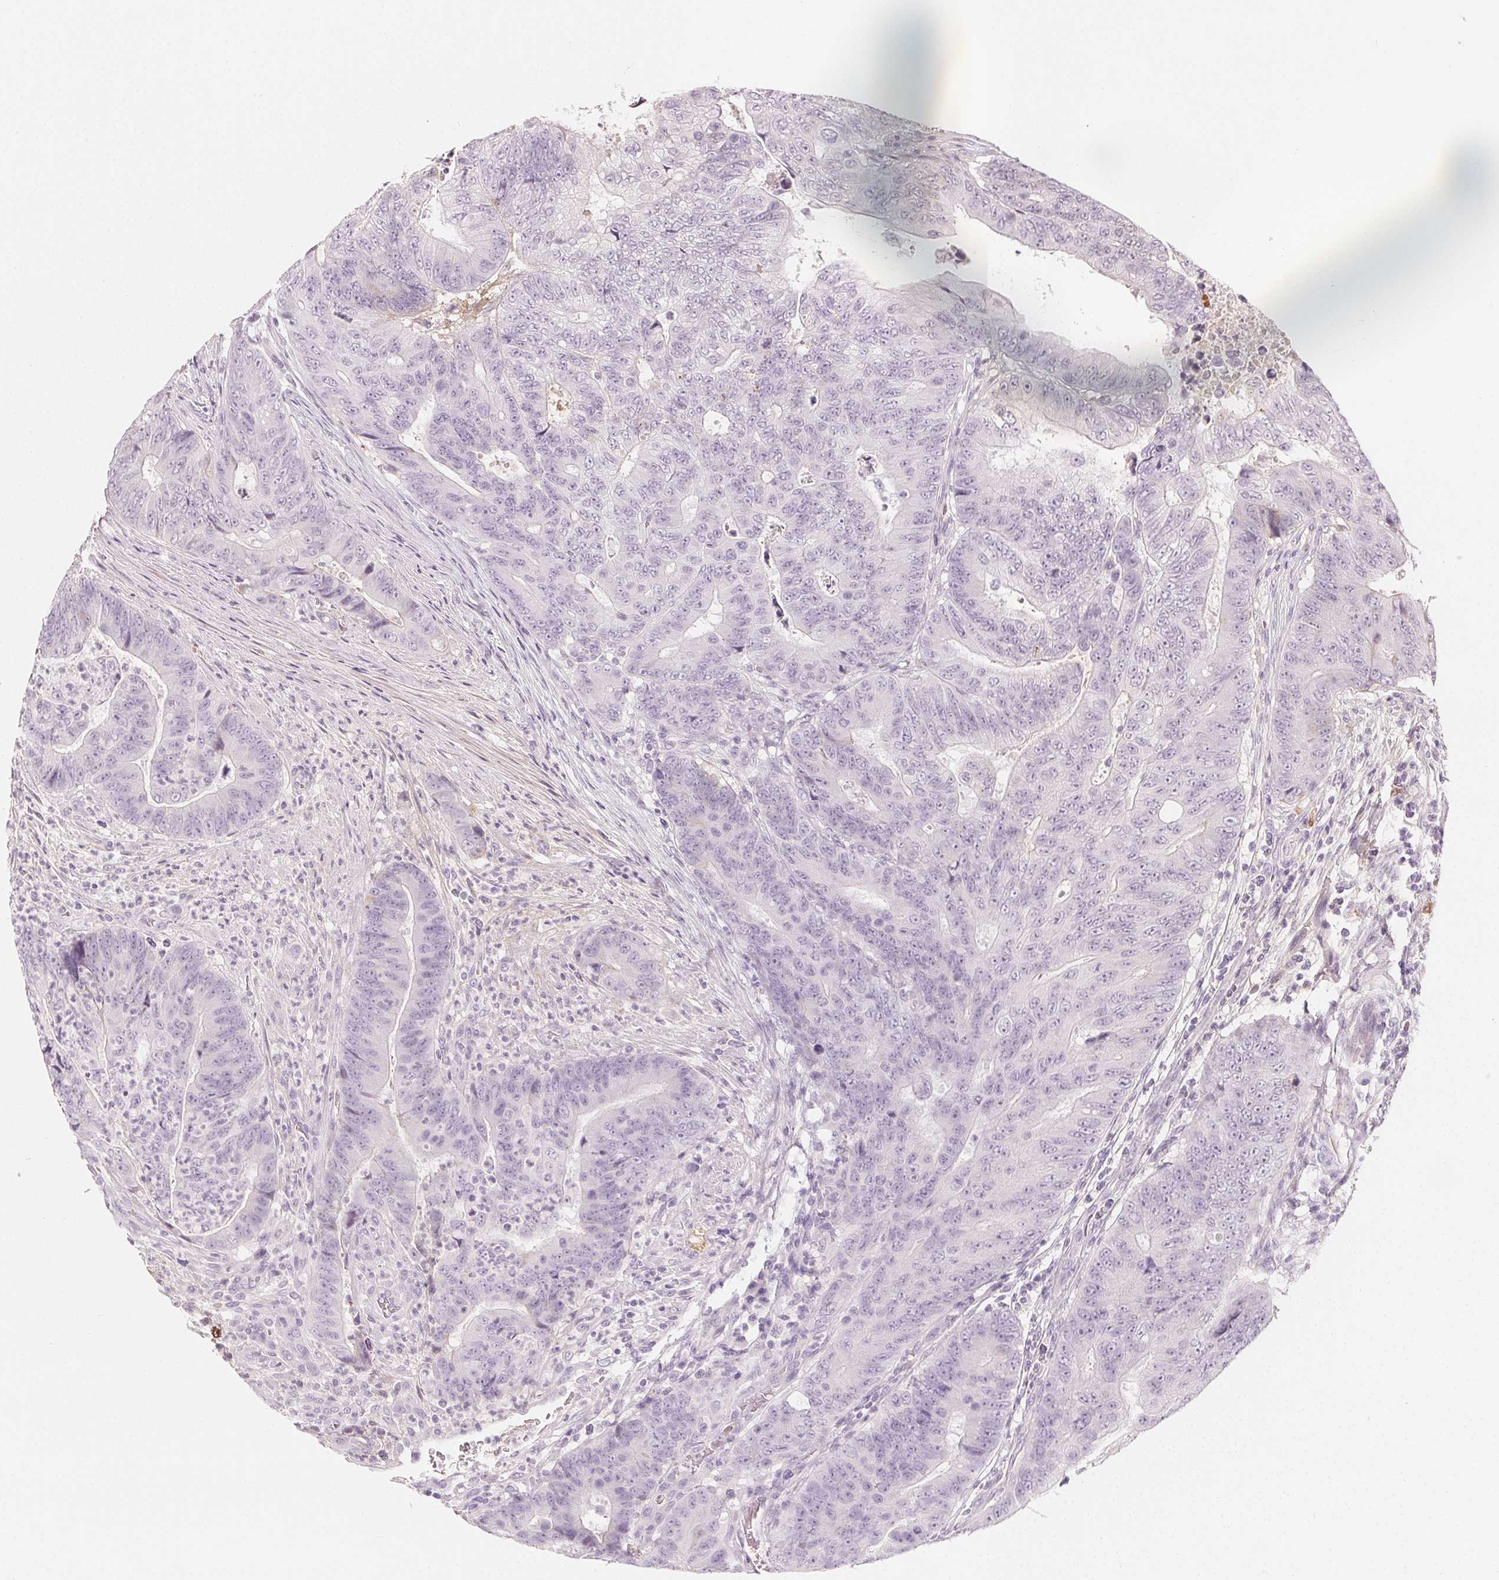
{"staining": {"intensity": "weak", "quantity": "<25%", "location": "cytoplasmic/membranous"}, "tissue": "colorectal cancer", "cell_type": "Tumor cells", "image_type": "cancer", "snomed": [{"axis": "morphology", "description": "Adenocarcinoma, NOS"}, {"axis": "topography", "description": "Colon"}], "caption": "Photomicrograph shows no protein expression in tumor cells of adenocarcinoma (colorectal) tissue.", "gene": "AFM", "patient": {"sex": "female", "age": 48}}